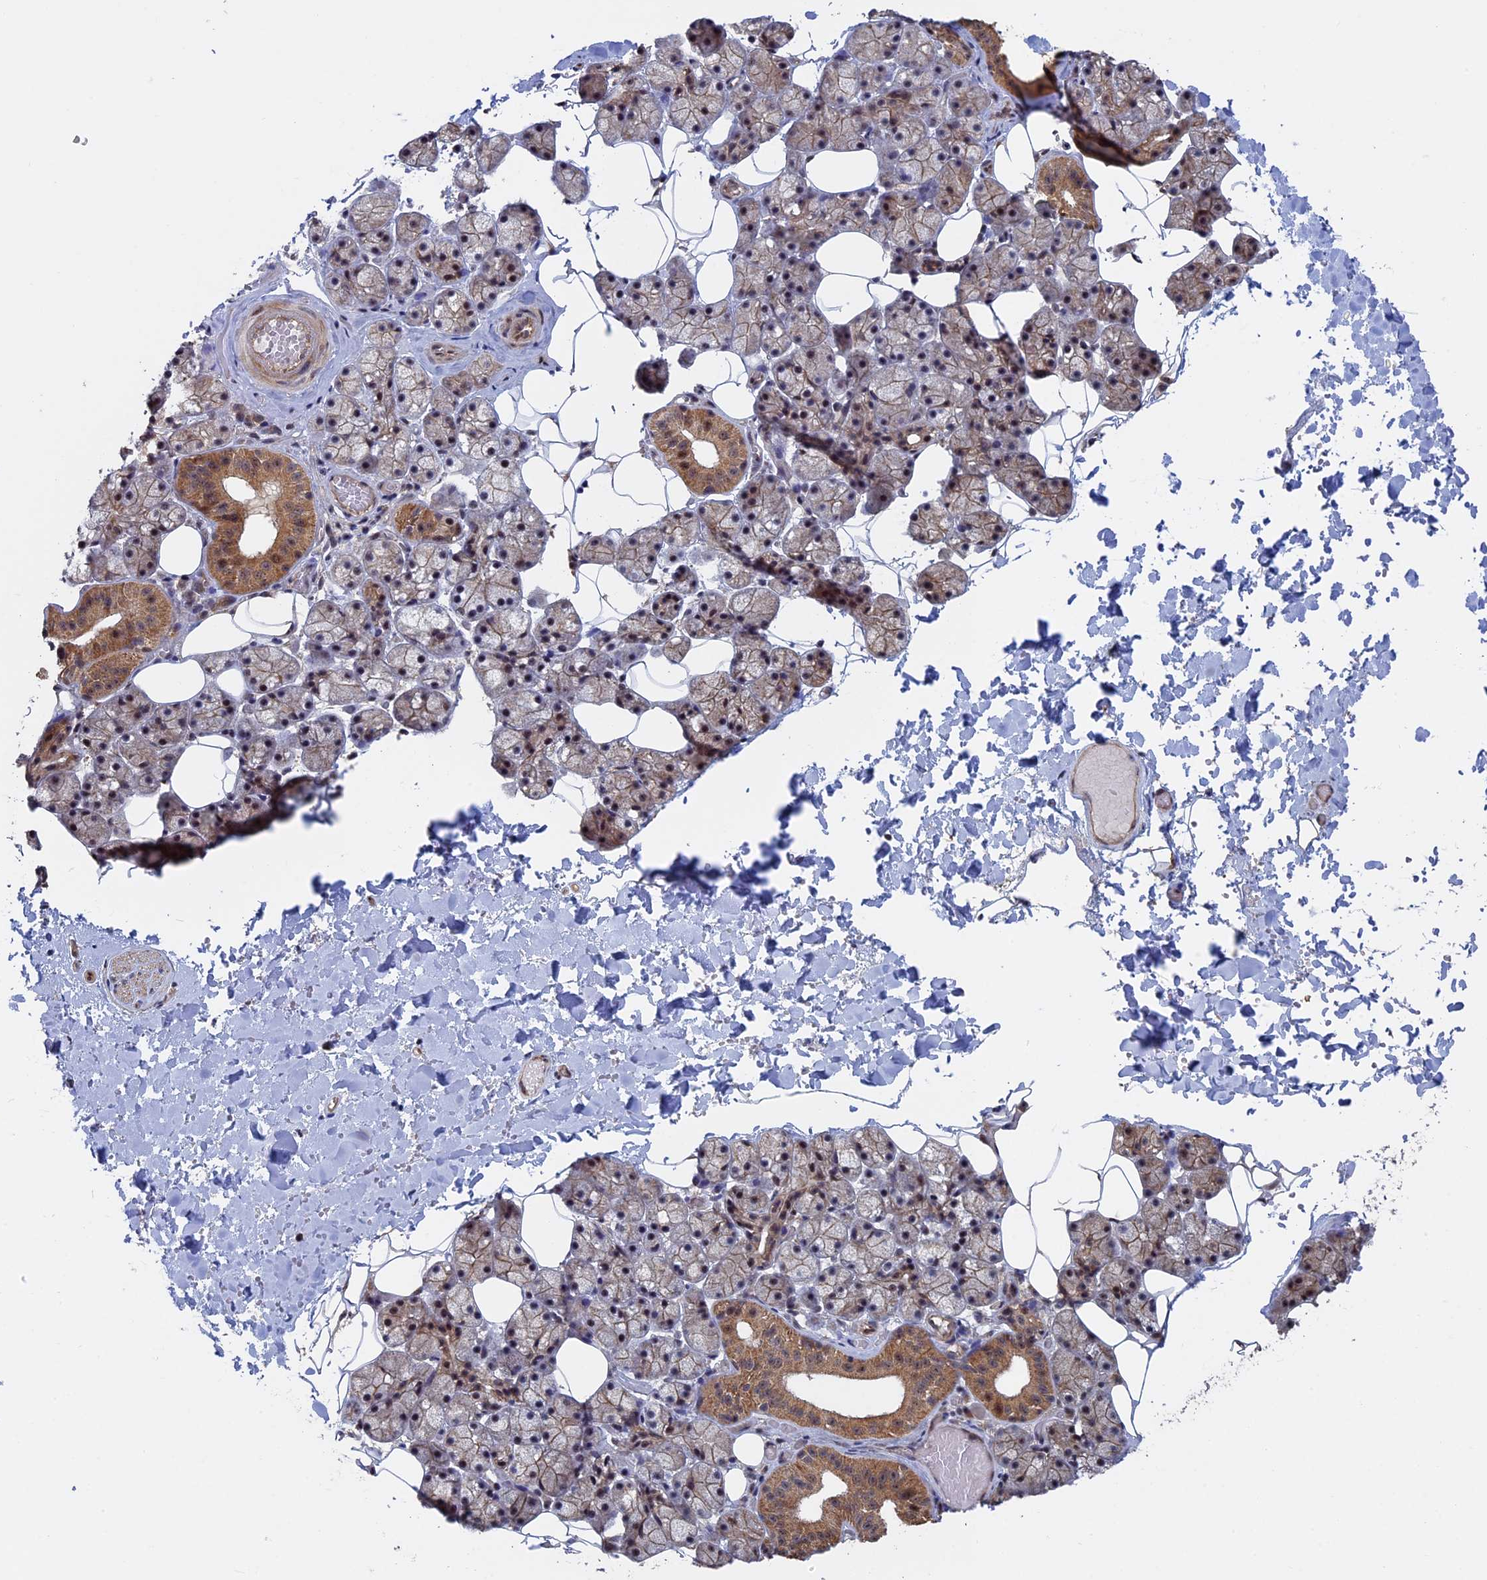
{"staining": {"intensity": "moderate", "quantity": "25%-75%", "location": "cytoplasmic/membranous"}, "tissue": "salivary gland", "cell_type": "Glandular cells", "image_type": "normal", "snomed": [{"axis": "morphology", "description": "Normal tissue, NOS"}, {"axis": "topography", "description": "Salivary gland"}], "caption": "High-power microscopy captured an immunohistochemistry (IHC) photomicrograph of unremarkable salivary gland, revealing moderate cytoplasmic/membranous positivity in about 25%-75% of glandular cells.", "gene": "KIAA1328", "patient": {"sex": "female", "age": 33}}